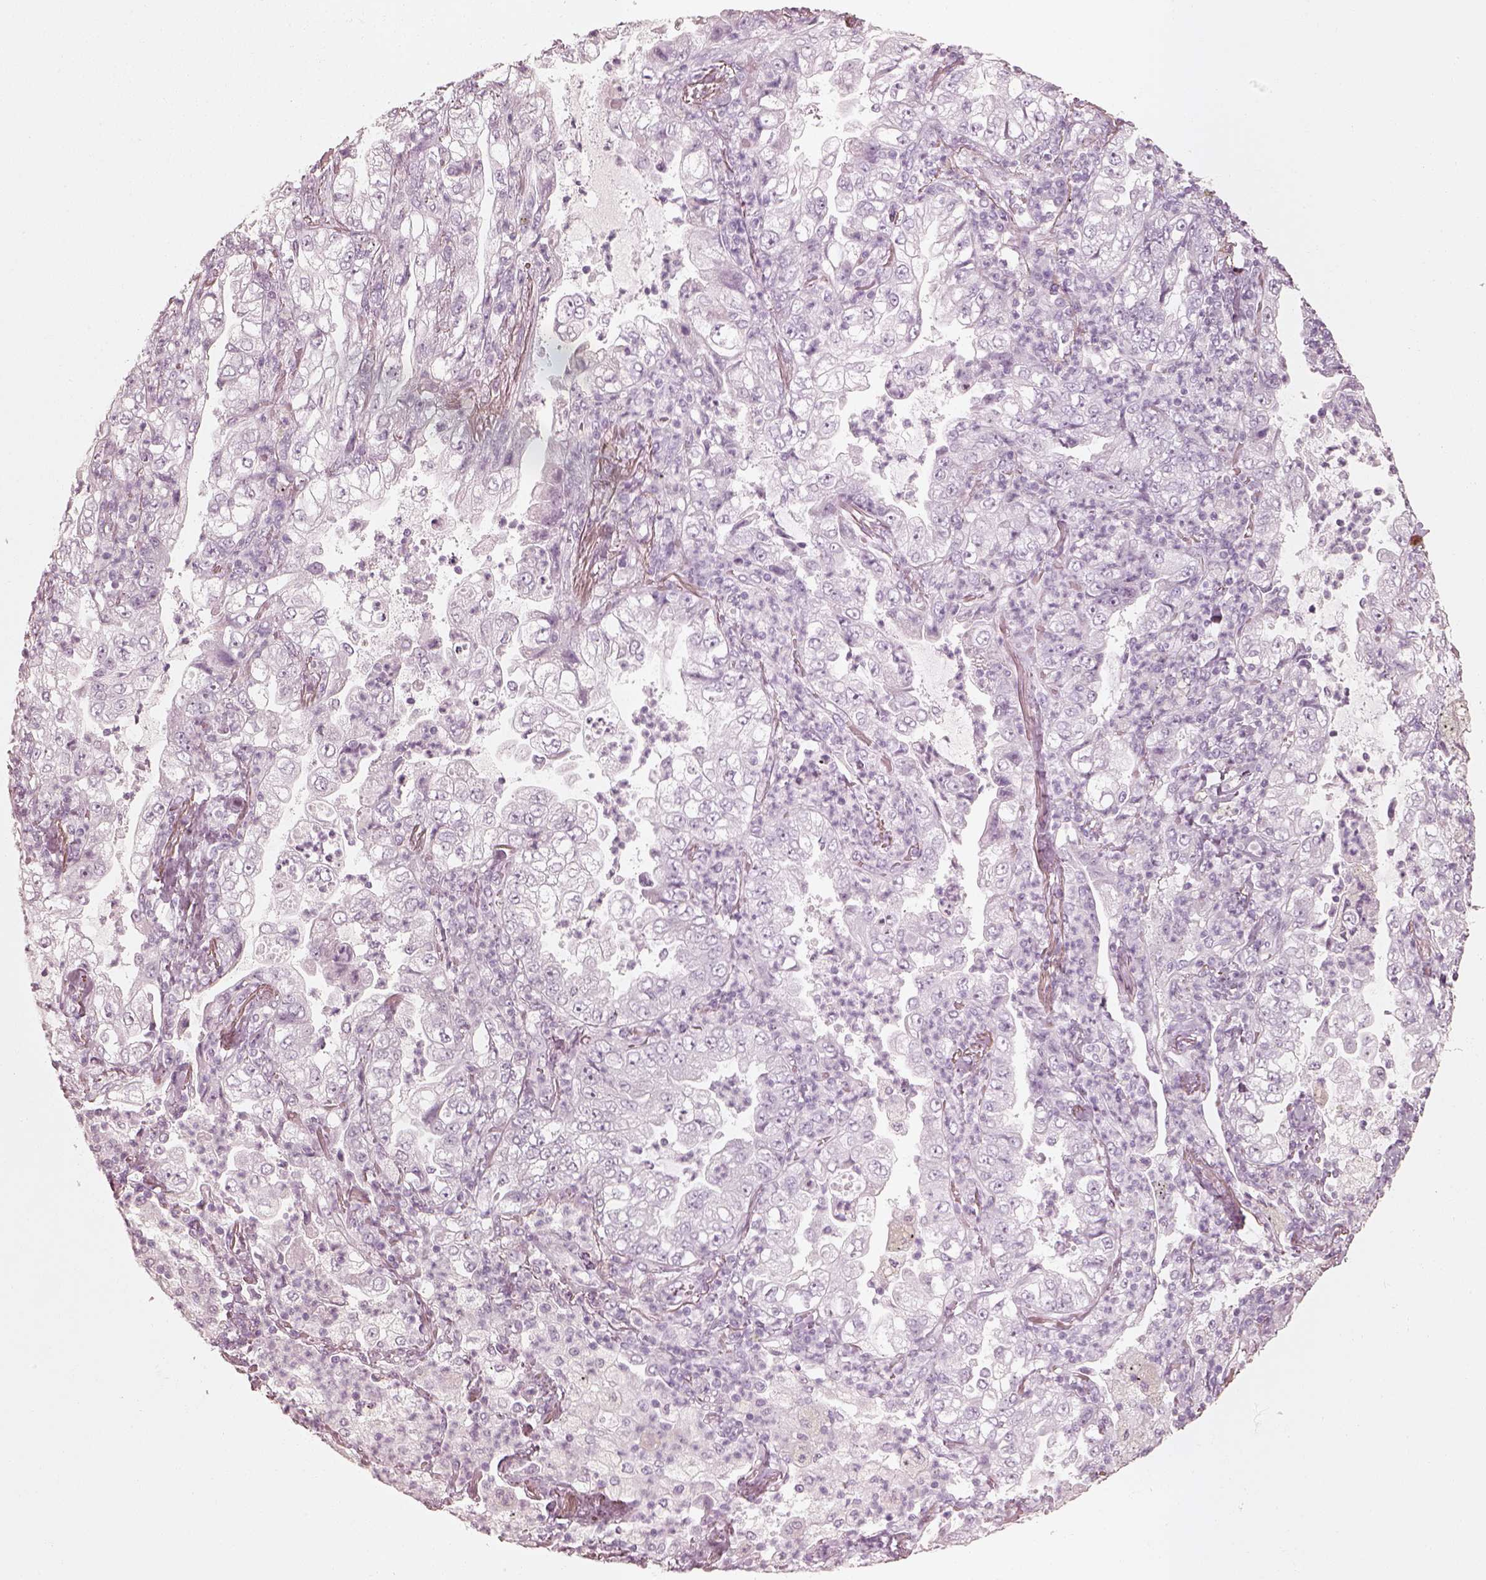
{"staining": {"intensity": "negative", "quantity": "none", "location": "none"}, "tissue": "lung cancer", "cell_type": "Tumor cells", "image_type": "cancer", "snomed": [{"axis": "morphology", "description": "Adenocarcinoma, NOS"}, {"axis": "topography", "description": "Lung"}], "caption": "Tumor cells show no significant protein expression in lung cancer (adenocarcinoma).", "gene": "KRT72", "patient": {"sex": "female", "age": 73}}